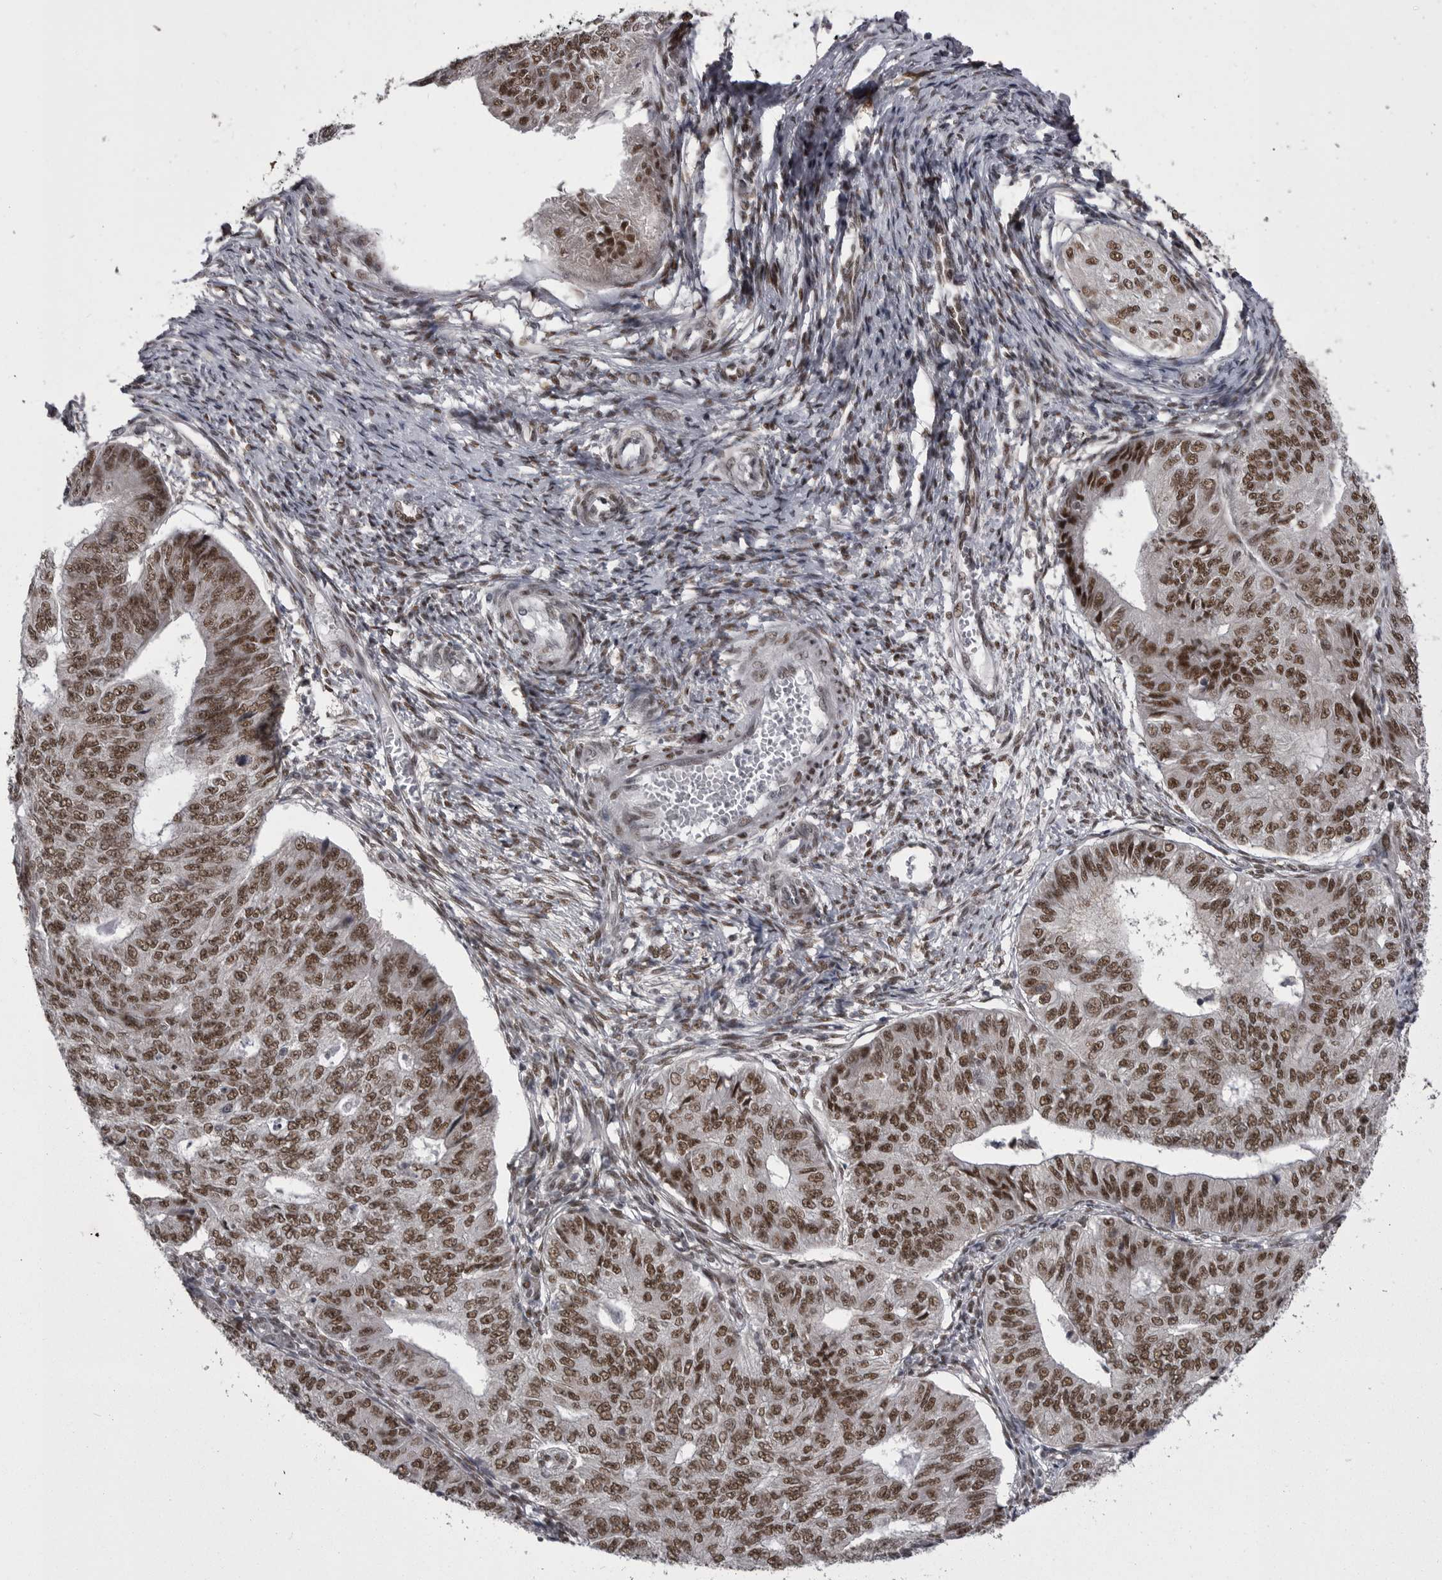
{"staining": {"intensity": "strong", "quantity": ">75%", "location": "nuclear"}, "tissue": "endometrial cancer", "cell_type": "Tumor cells", "image_type": "cancer", "snomed": [{"axis": "morphology", "description": "Adenocarcinoma, NOS"}, {"axis": "topography", "description": "Endometrium"}], "caption": "Adenocarcinoma (endometrial) was stained to show a protein in brown. There is high levels of strong nuclear expression in approximately >75% of tumor cells. The staining was performed using DAB (3,3'-diaminobenzidine), with brown indicating positive protein expression. Nuclei are stained blue with hematoxylin.", "gene": "MEPCE", "patient": {"sex": "female", "age": 32}}